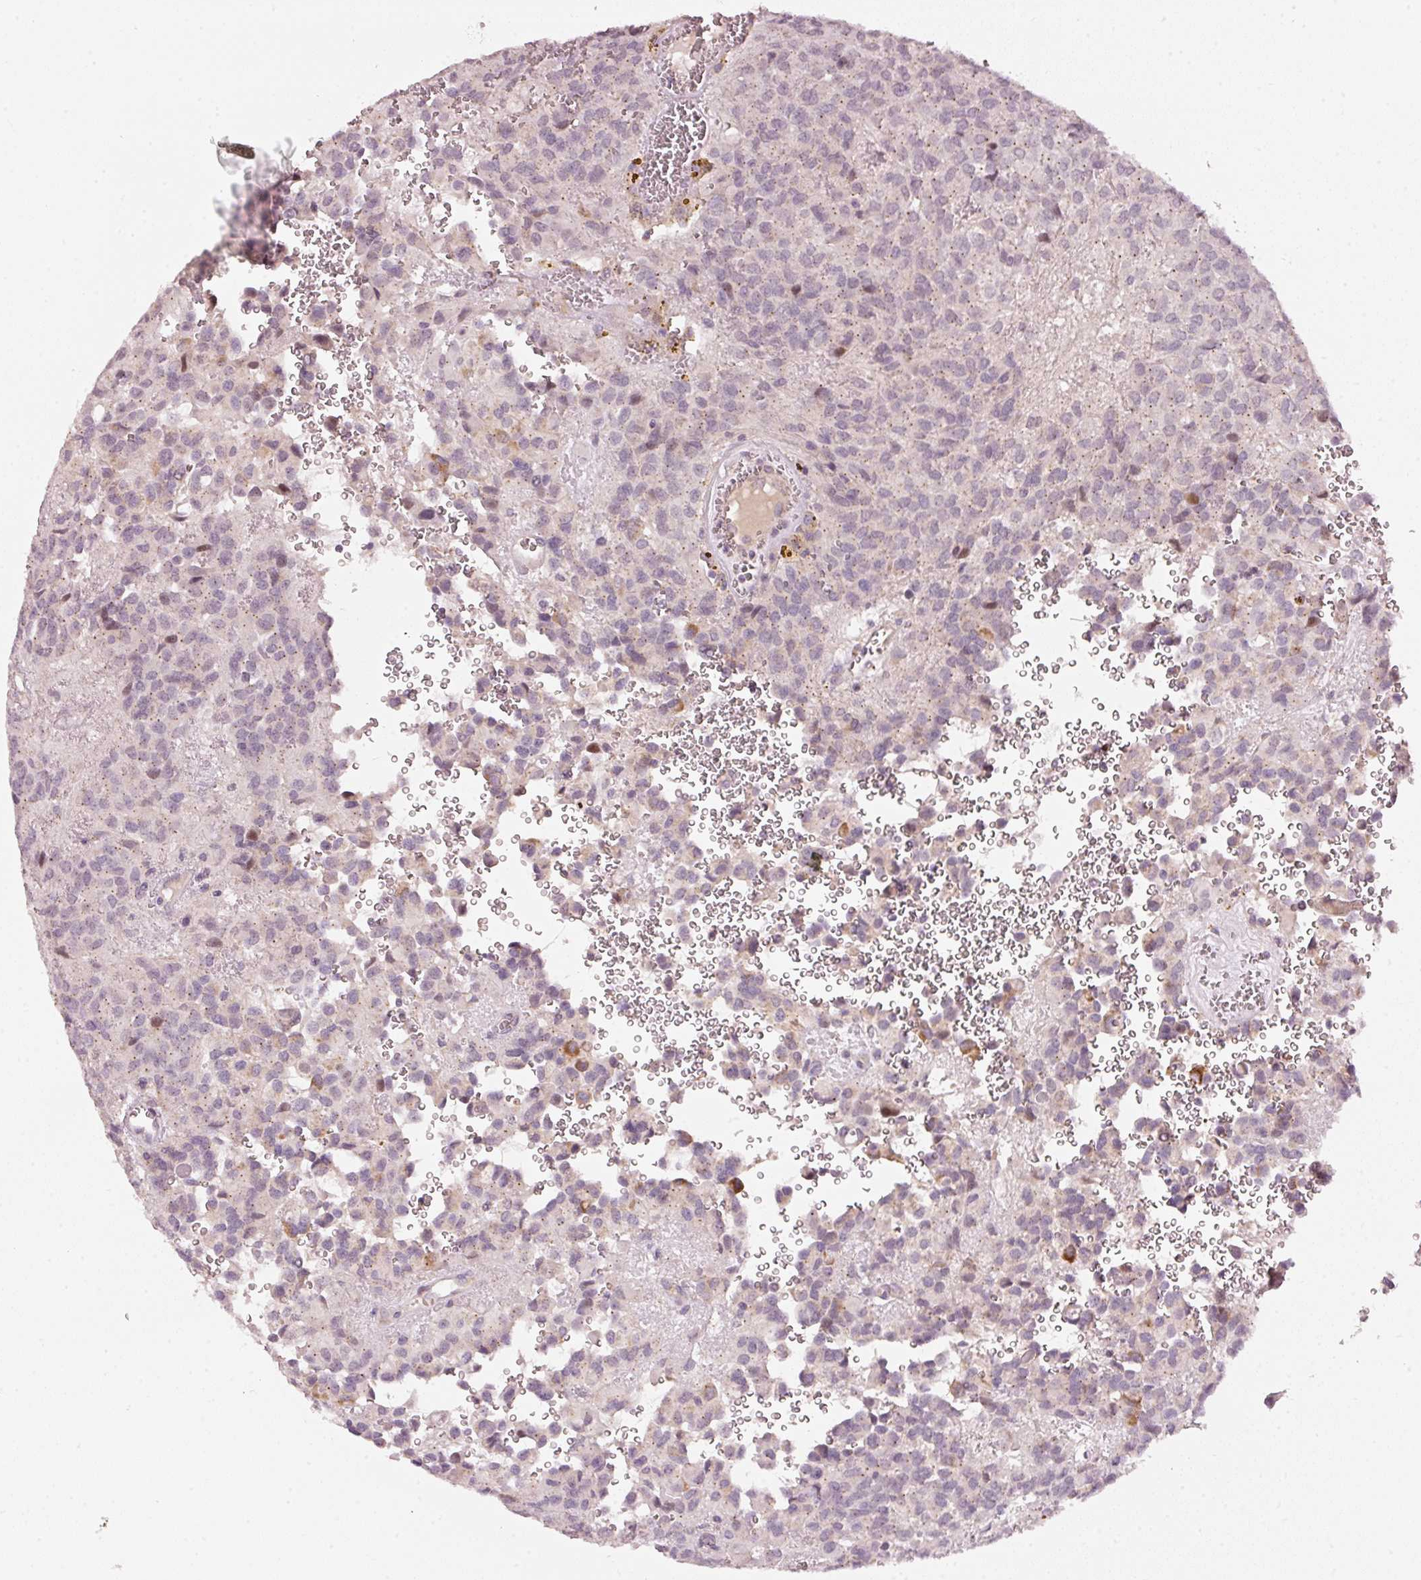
{"staining": {"intensity": "strong", "quantity": "<25%", "location": "cytoplasmic/membranous"}, "tissue": "glioma", "cell_type": "Tumor cells", "image_type": "cancer", "snomed": [{"axis": "morphology", "description": "Glioma, malignant, Low grade"}, {"axis": "topography", "description": "Brain"}], "caption": "High-magnification brightfield microscopy of low-grade glioma (malignant) stained with DAB (3,3'-diaminobenzidine) (brown) and counterstained with hematoxylin (blue). tumor cells exhibit strong cytoplasmic/membranous expression is present in approximately<25% of cells.", "gene": "TOB2", "patient": {"sex": "male", "age": 56}}